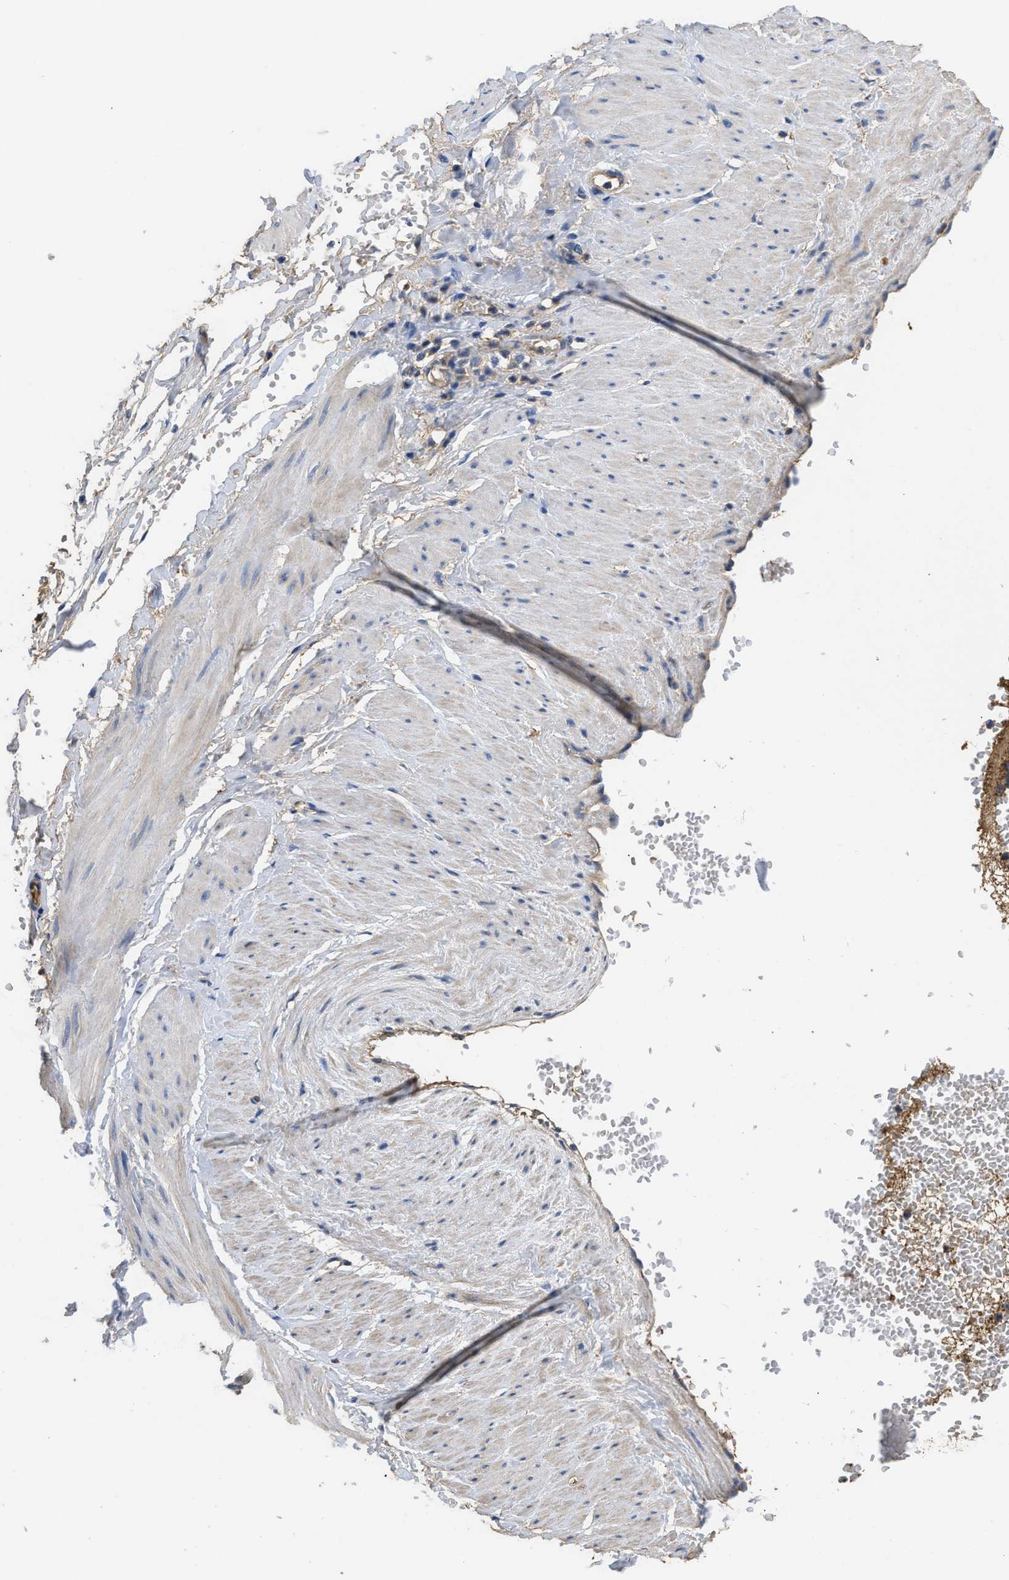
{"staining": {"intensity": "weak", "quantity": "25%-75%", "location": "cytoplasmic/membranous"}, "tissue": "adipose tissue", "cell_type": "Adipocytes", "image_type": "normal", "snomed": [{"axis": "morphology", "description": "Normal tissue, NOS"}, {"axis": "topography", "description": "Soft tissue"}], "caption": "IHC (DAB) staining of unremarkable adipose tissue shows weak cytoplasmic/membranous protein expression in about 25%-75% of adipocytes.", "gene": "USP4", "patient": {"sex": "male", "age": 72}}